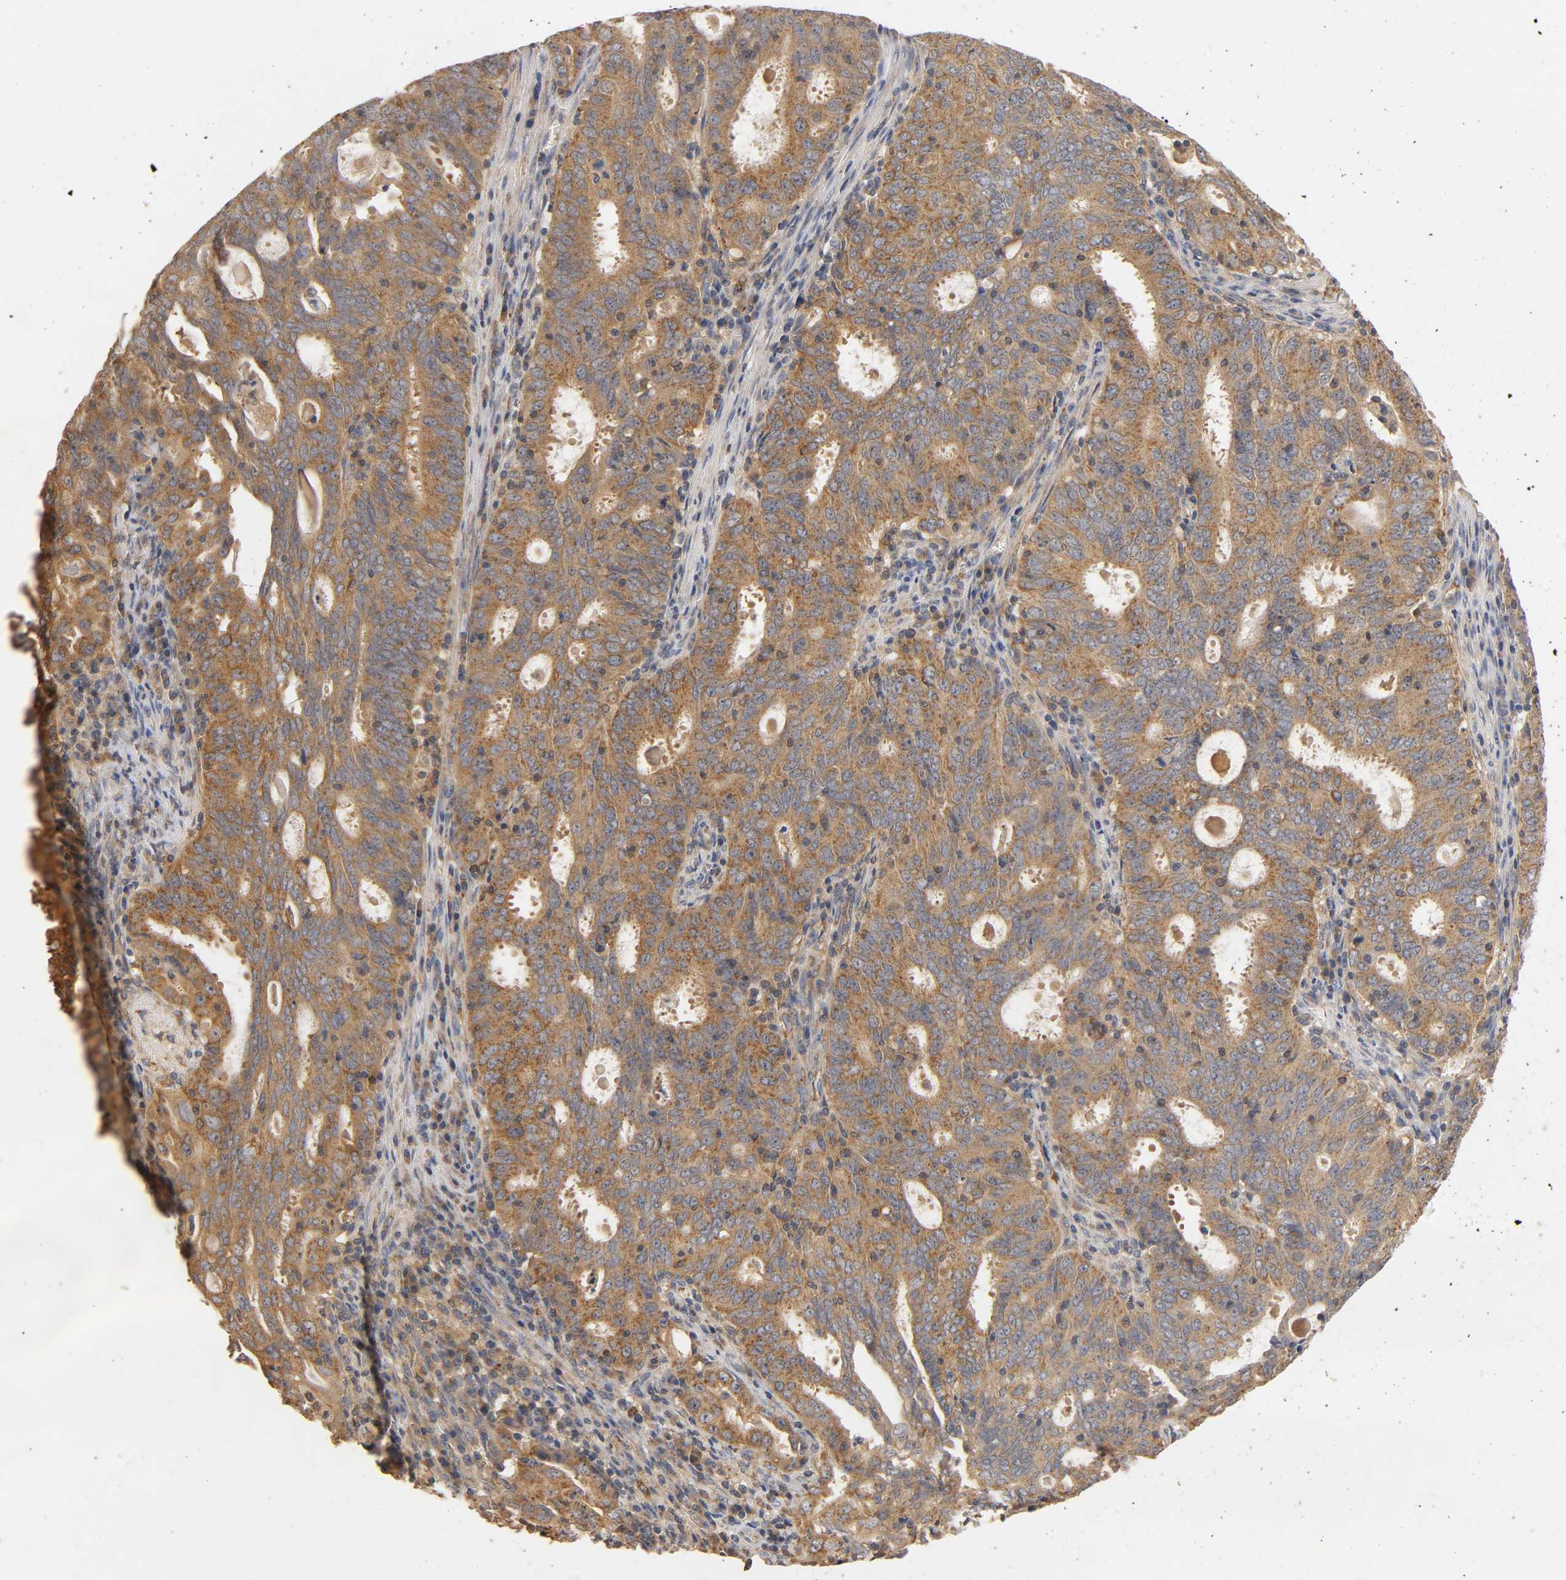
{"staining": {"intensity": "strong", "quantity": ">75%", "location": "cytoplasmic/membranous"}, "tissue": "cervical cancer", "cell_type": "Tumor cells", "image_type": "cancer", "snomed": [{"axis": "morphology", "description": "Adenocarcinoma, NOS"}, {"axis": "topography", "description": "Cervix"}], "caption": "Human cervical cancer stained with a protein marker displays strong staining in tumor cells.", "gene": "SCAP", "patient": {"sex": "female", "age": 44}}